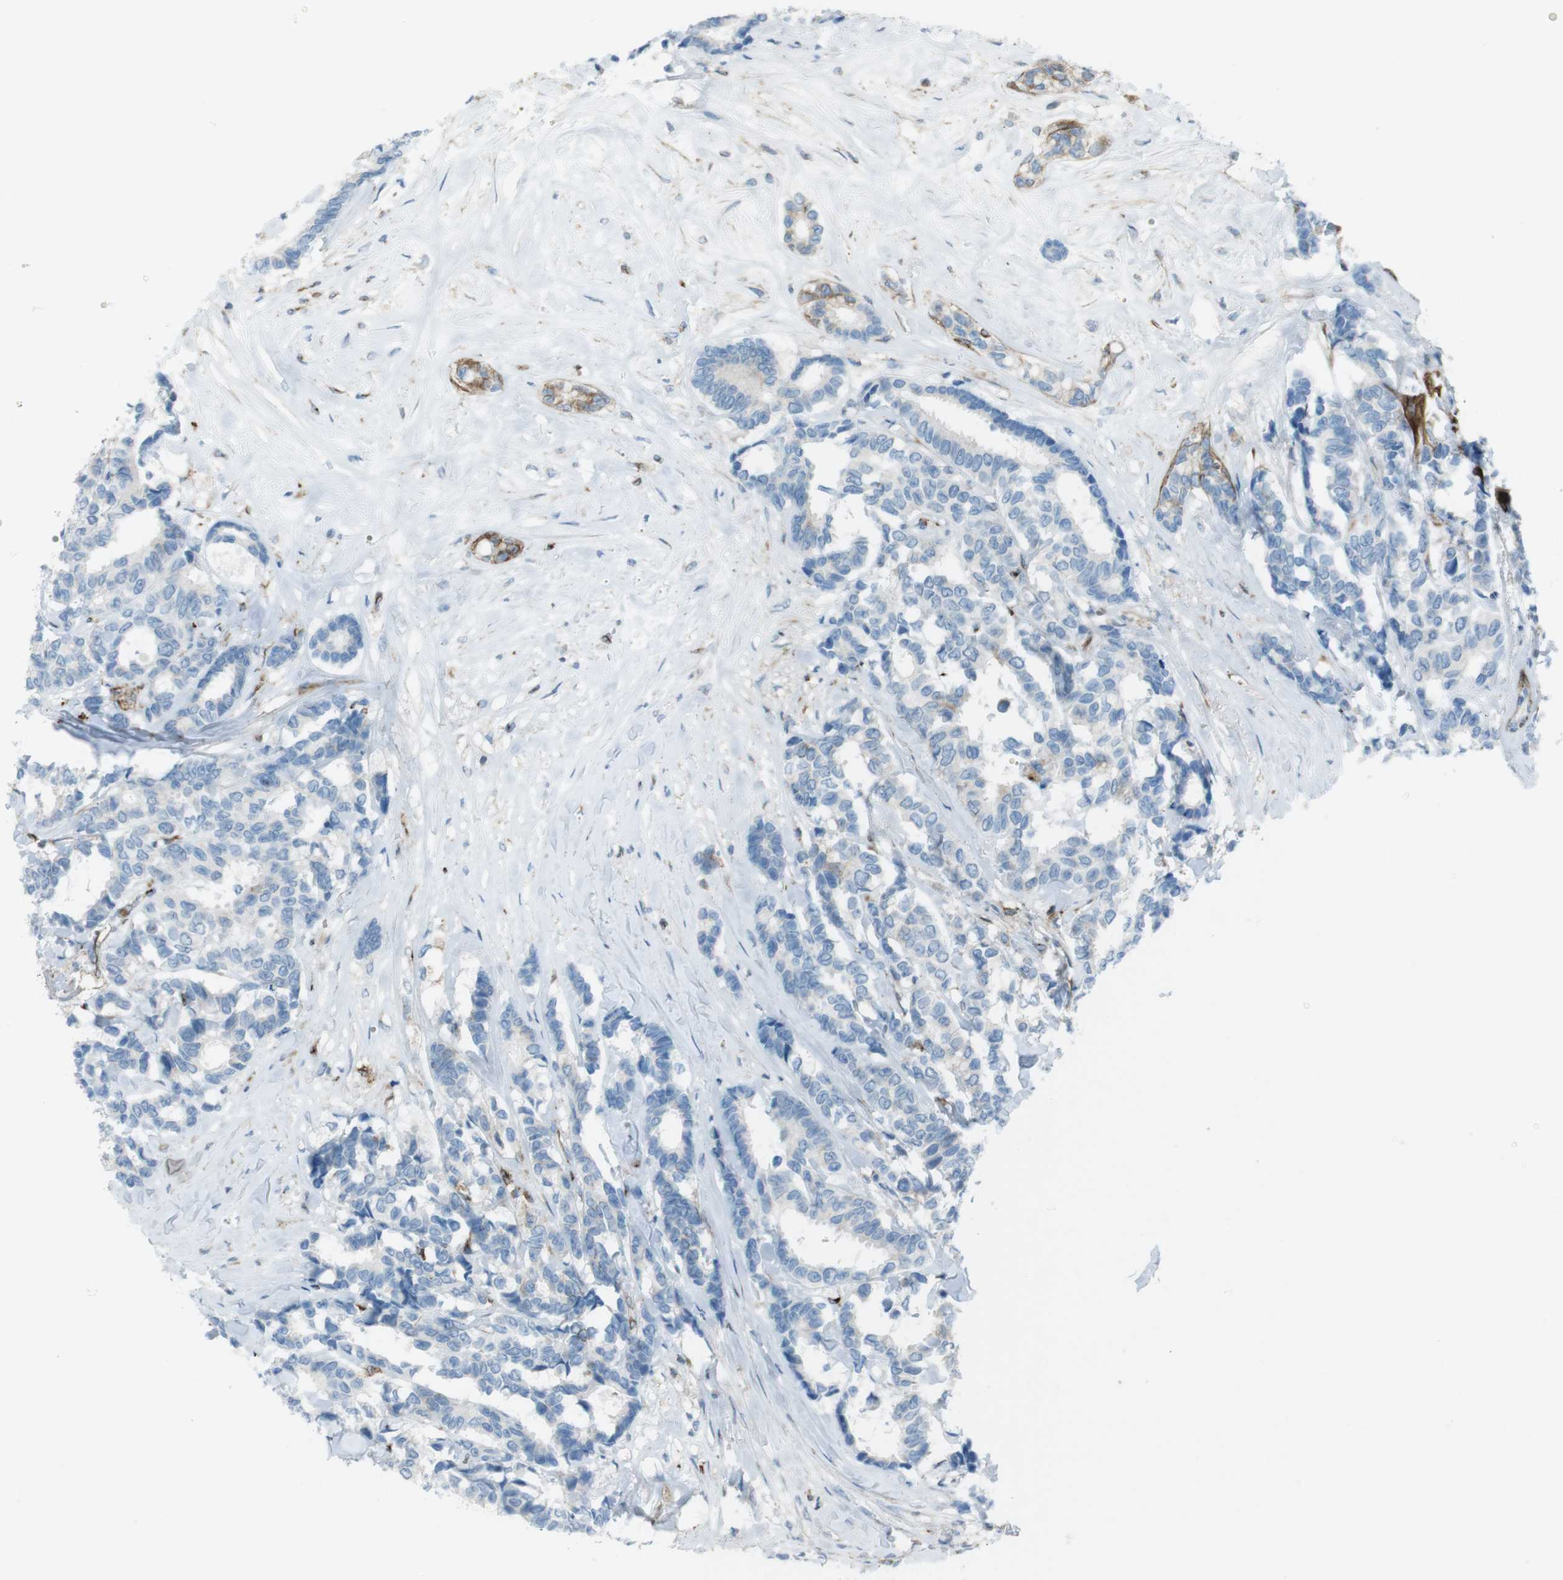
{"staining": {"intensity": "negative", "quantity": "none", "location": "none"}, "tissue": "breast cancer", "cell_type": "Tumor cells", "image_type": "cancer", "snomed": [{"axis": "morphology", "description": "Duct carcinoma"}, {"axis": "topography", "description": "Breast"}], "caption": "Immunohistochemistry (IHC) image of neoplastic tissue: human breast cancer (invasive ductal carcinoma) stained with DAB (3,3'-diaminobenzidine) reveals no significant protein expression in tumor cells.", "gene": "TUBB2A", "patient": {"sex": "female", "age": 87}}